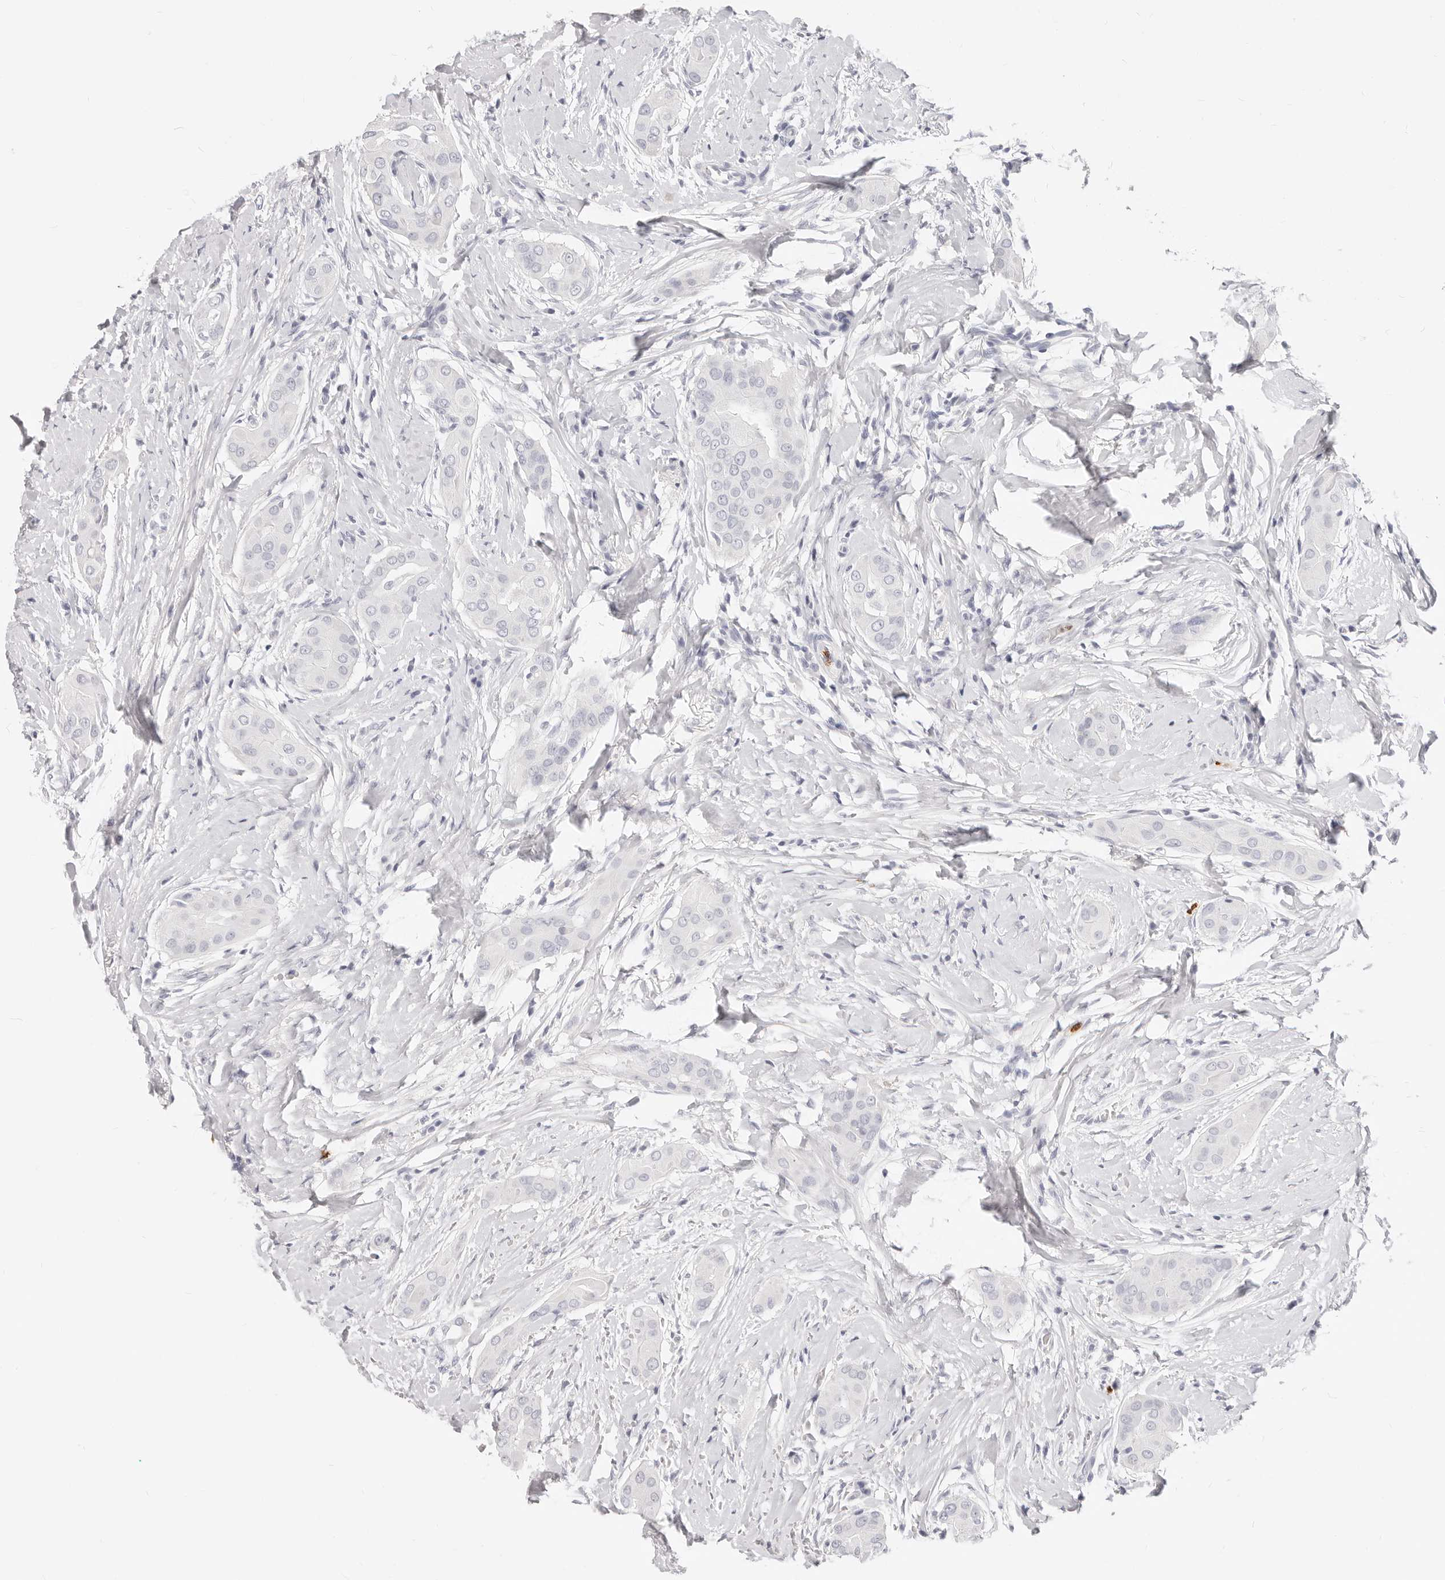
{"staining": {"intensity": "negative", "quantity": "none", "location": "none"}, "tissue": "thyroid cancer", "cell_type": "Tumor cells", "image_type": "cancer", "snomed": [{"axis": "morphology", "description": "Papillary adenocarcinoma, NOS"}, {"axis": "topography", "description": "Thyroid gland"}], "caption": "A high-resolution image shows immunohistochemistry (IHC) staining of thyroid cancer, which demonstrates no significant staining in tumor cells.", "gene": "CAMP", "patient": {"sex": "male", "age": 33}}